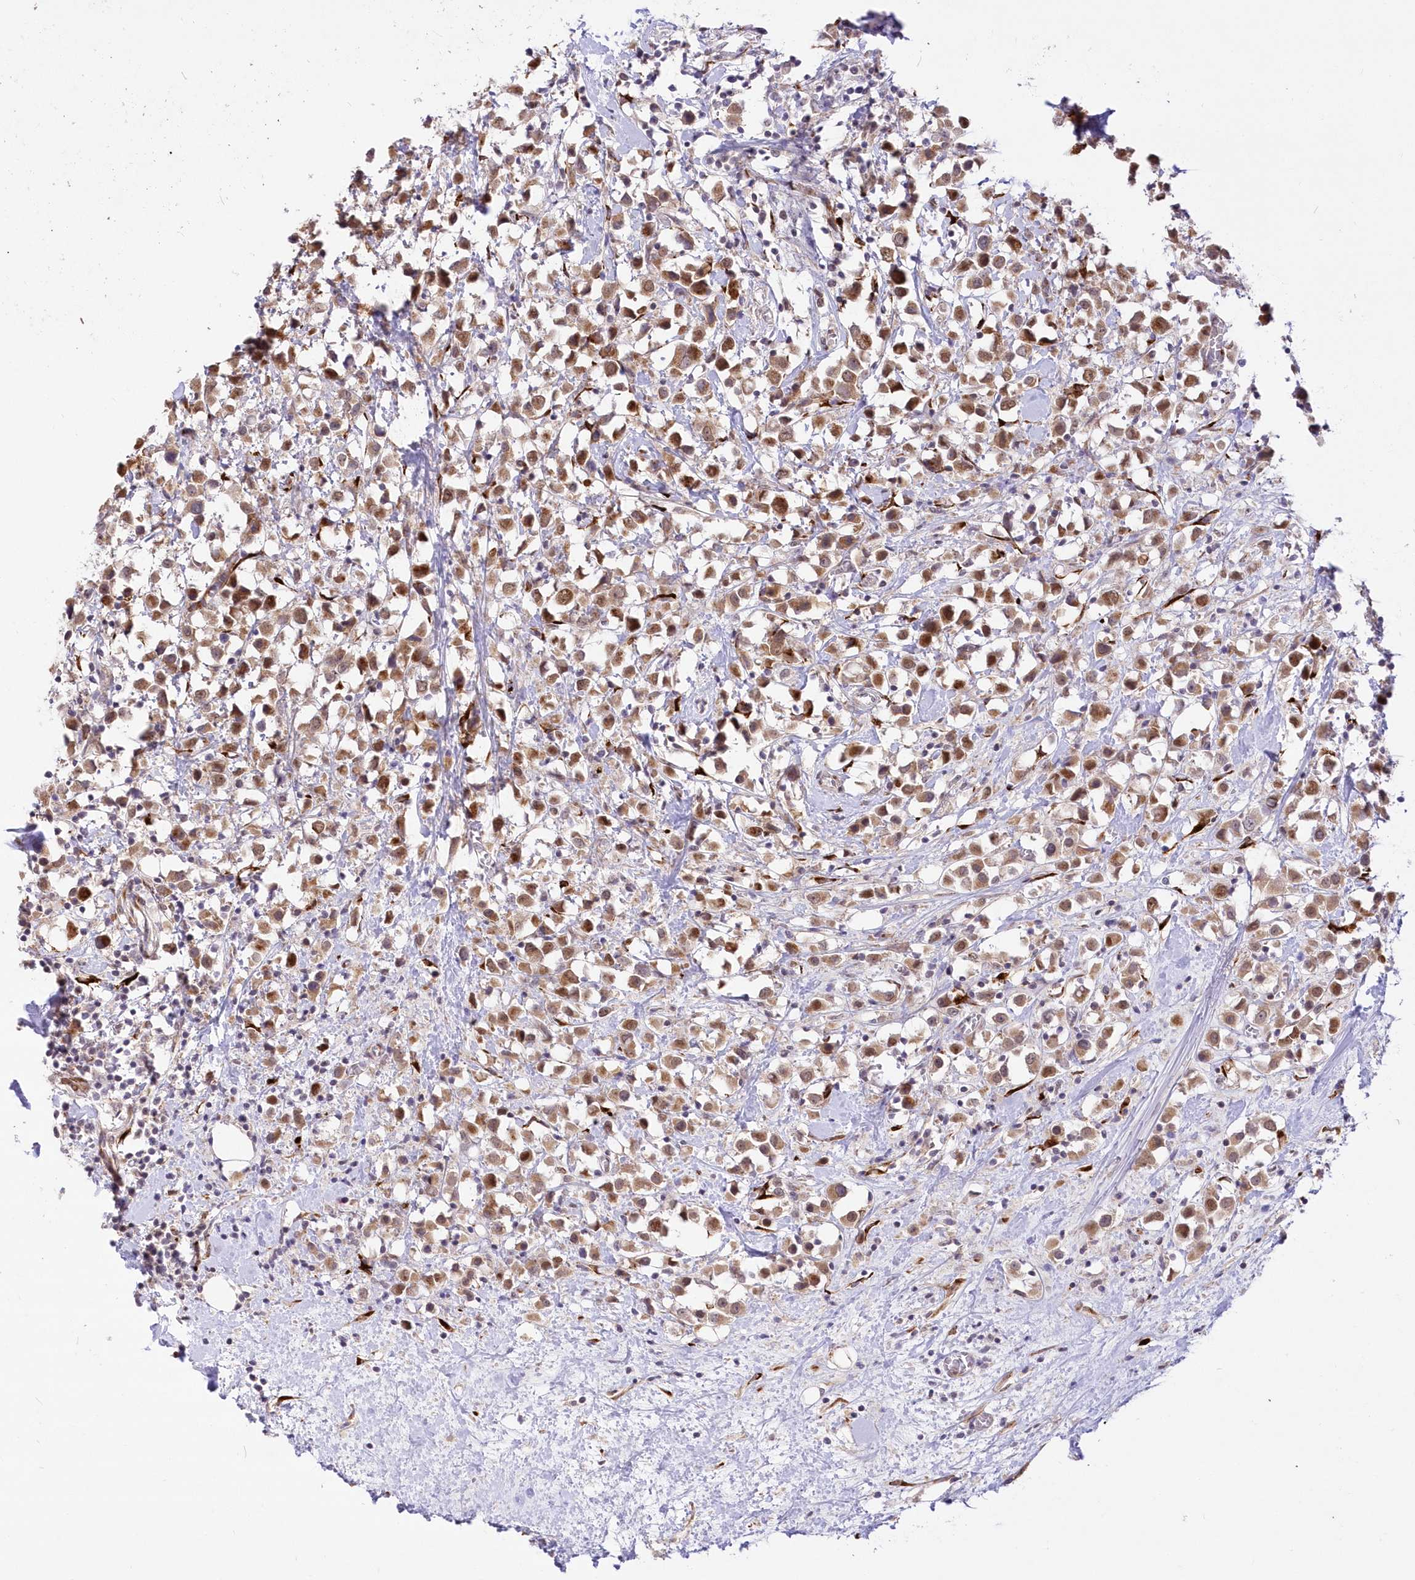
{"staining": {"intensity": "moderate", "quantity": ">75%", "location": "nuclear"}, "tissue": "breast cancer", "cell_type": "Tumor cells", "image_type": "cancer", "snomed": [{"axis": "morphology", "description": "Duct carcinoma"}, {"axis": "topography", "description": "Breast"}], "caption": "High-magnification brightfield microscopy of breast cancer stained with DAB (3,3'-diaminobenzidine) (brown) and counterstained with hematoxylin (blue). tumor cells exhibit moderate nuclear expression is present in approximately>75% of cells.", "gene": "LDB1", "patient": {"sex": "female", "age": 61}}